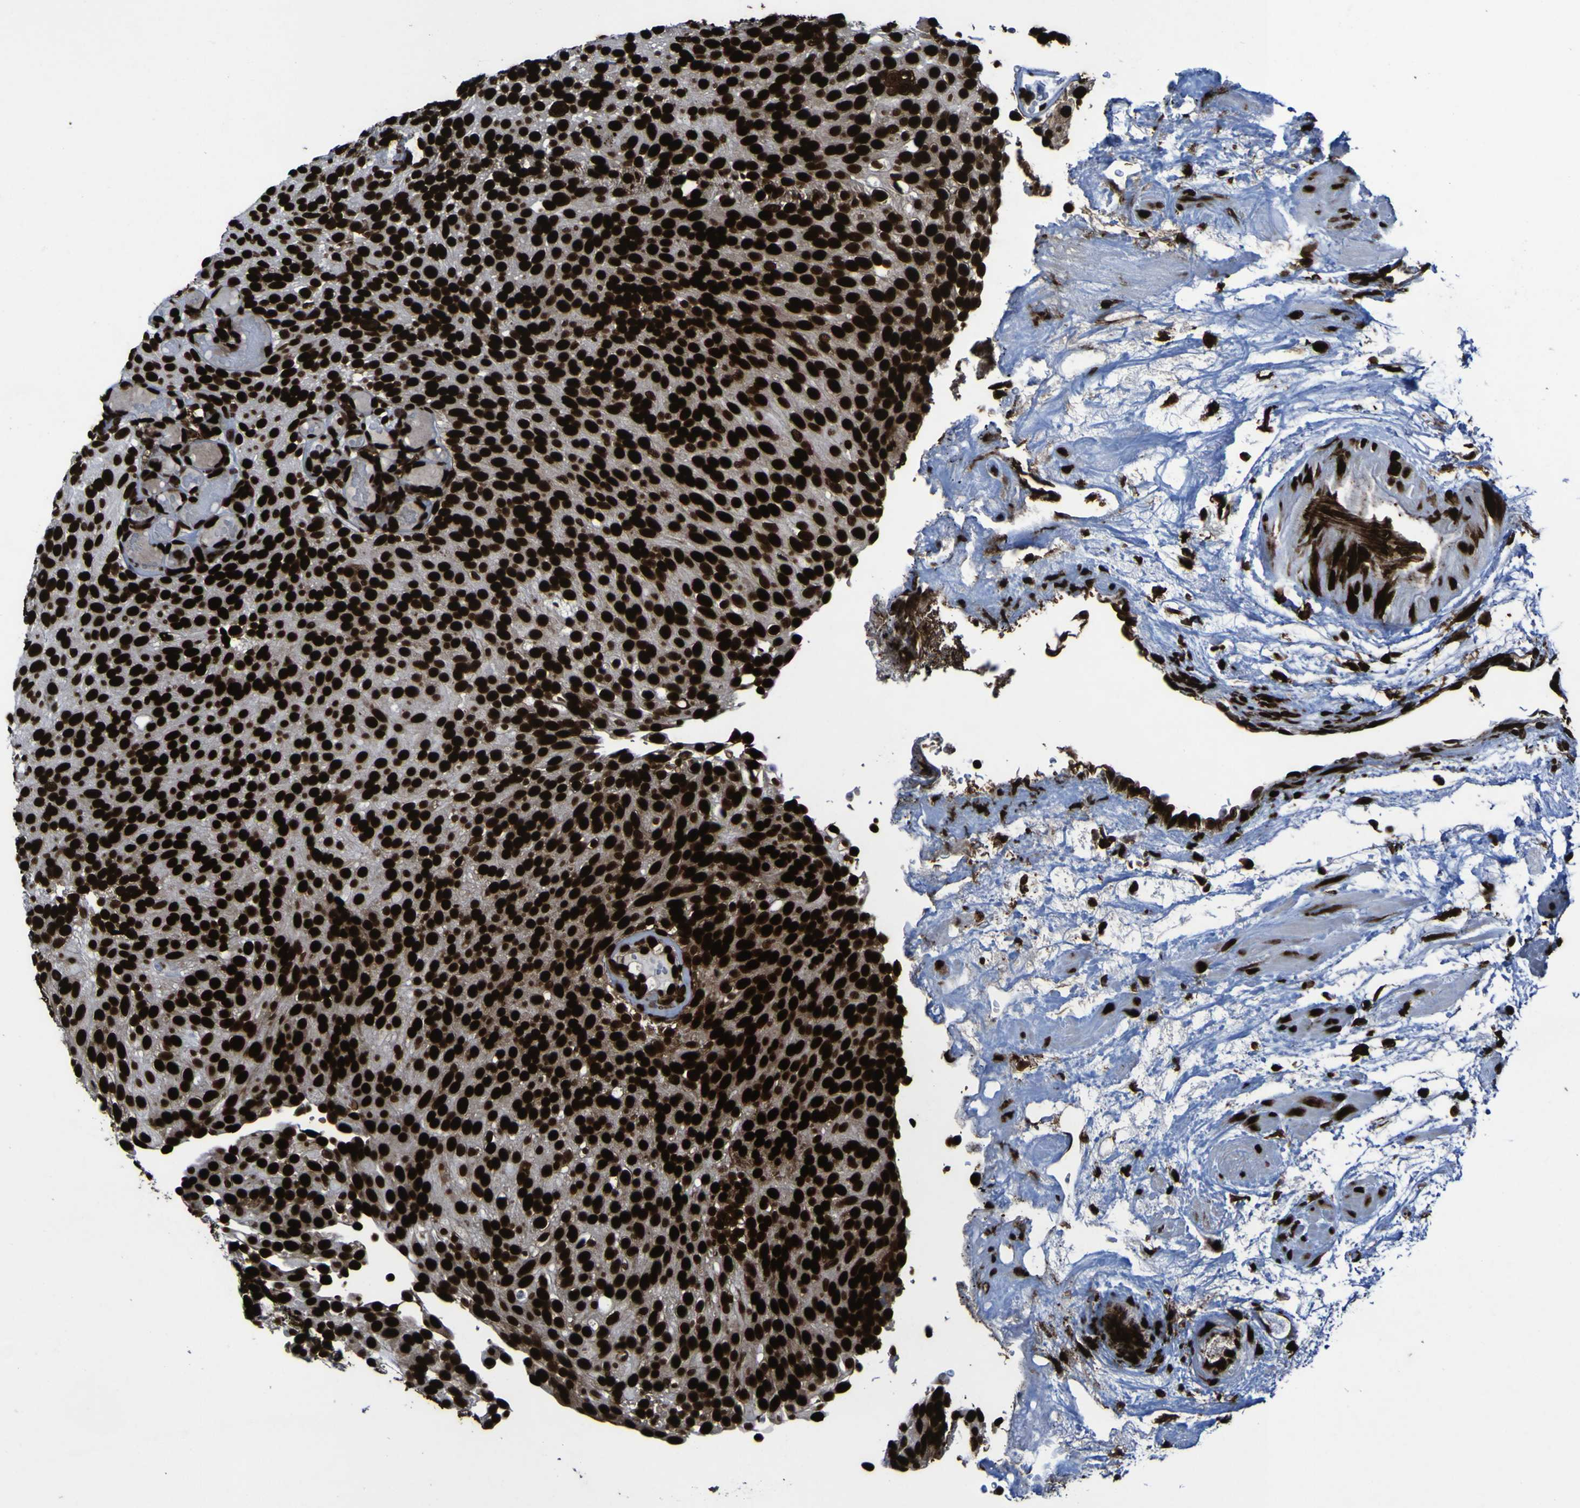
{"staining": {"intensity": "strong", "quantity": ">75%", "location": "nuclear"}, "tissue": "urothelial cancer", "cell_type": "Tumor cells", "image_type": "cancer", "snomed": [{"axis": "morphology", "description": "Urothelial carcinoma, Low grade"}, {"axis": "topography", "description": "Urinary bladder"}], "caption": "Protein staining of urothelial cancer tissue reveals strong nuclear expression in about >75% of tumor cells. (IHC, brightfield microscopy, high magnification).", "gene": "NPM1", "patient": {"sex": "male", "age": 78}}